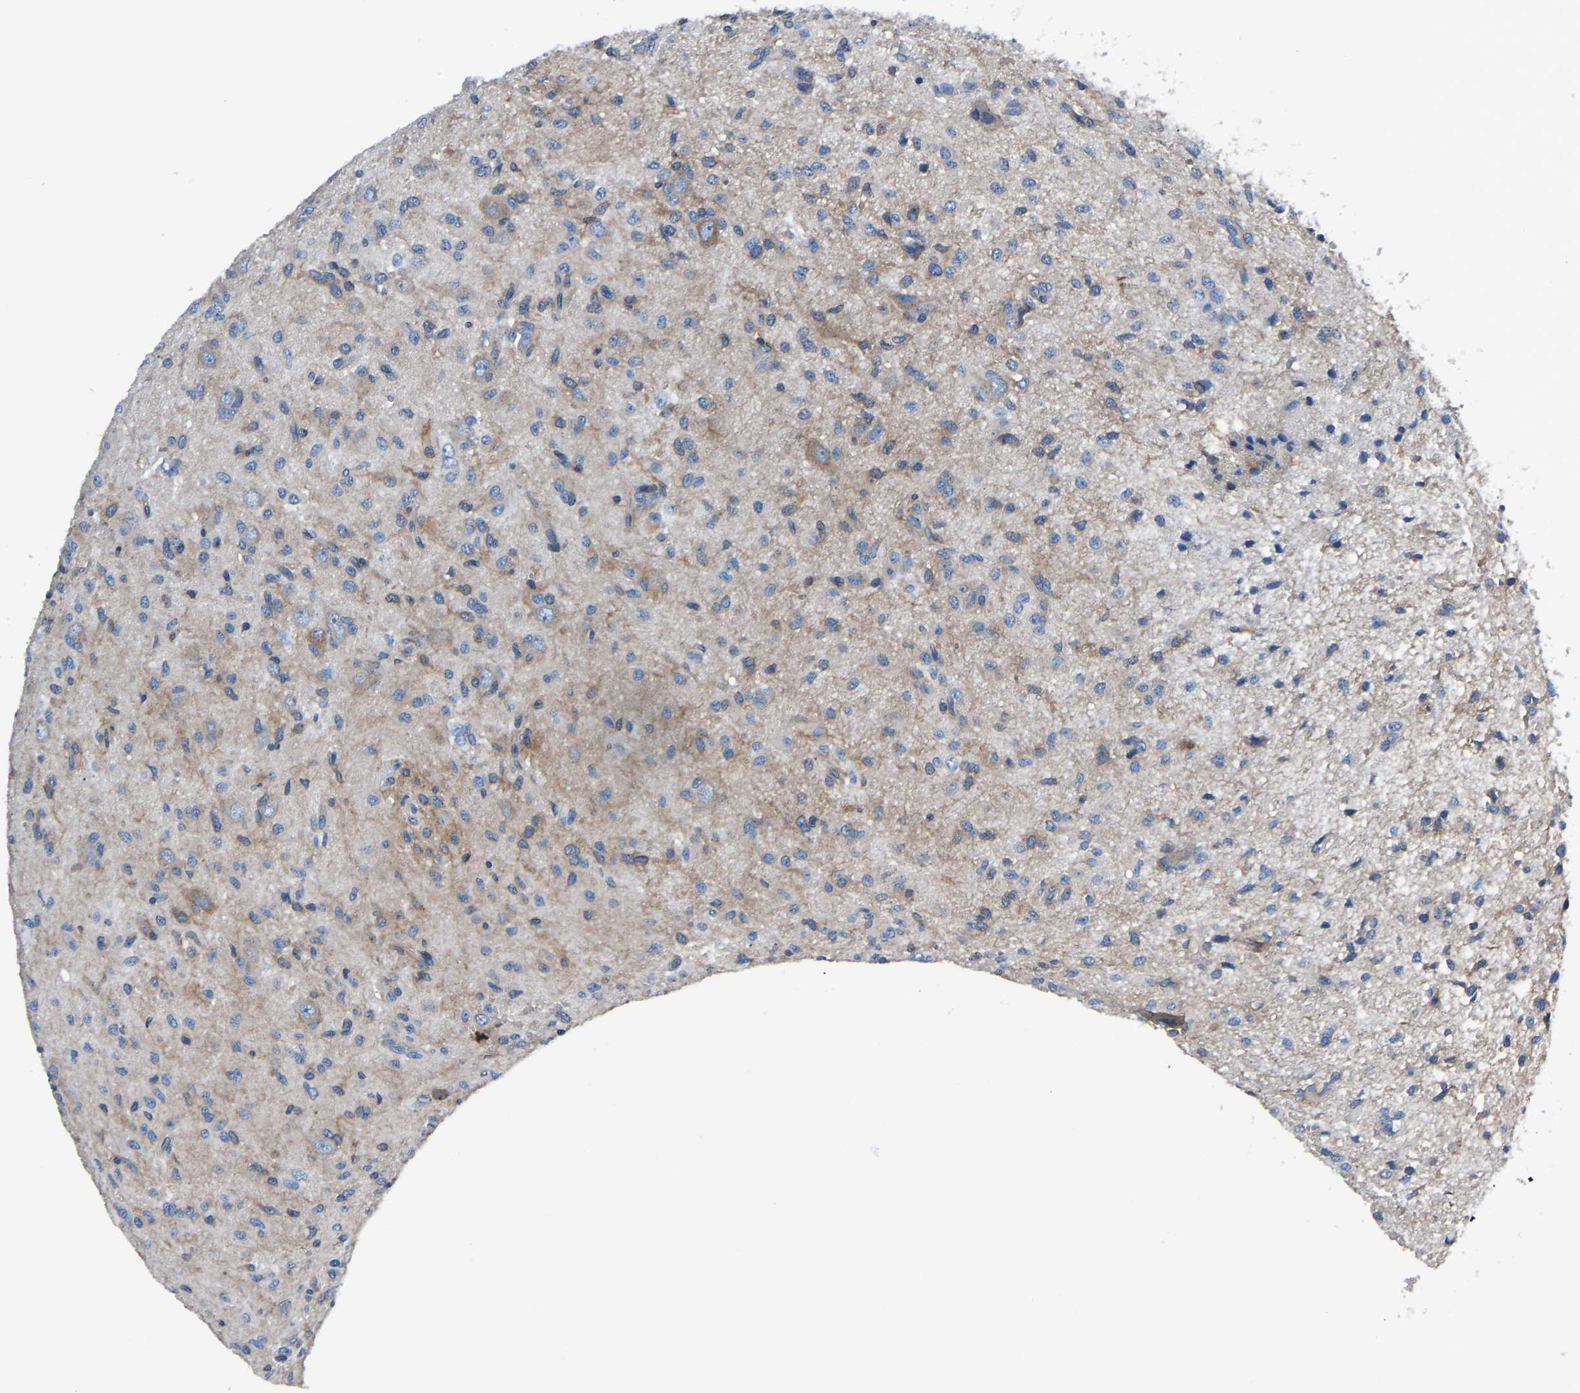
{"staining": {"intensity": "weak", "quantity": "25%-75%", "location": "cytoplasmic/membranous"}, "tissue": "glioma", "cell_type": "Tumor cells", "image_type": "cancer", "snomed": [{"axis": "morphology", "description": "Glioma, malignant, High grade"}, {"axis": "topography", "description": "Brain"}], "caption": "Approximately 25%-75% of tumor cells in human malignant glioma (high-grade) show weak cytoplasmic/membranous protein staining as visualized by brown immunohistochemical staining.", "gene": "PRKAR1A", "patient": {"sex": "female", "age": 59}}